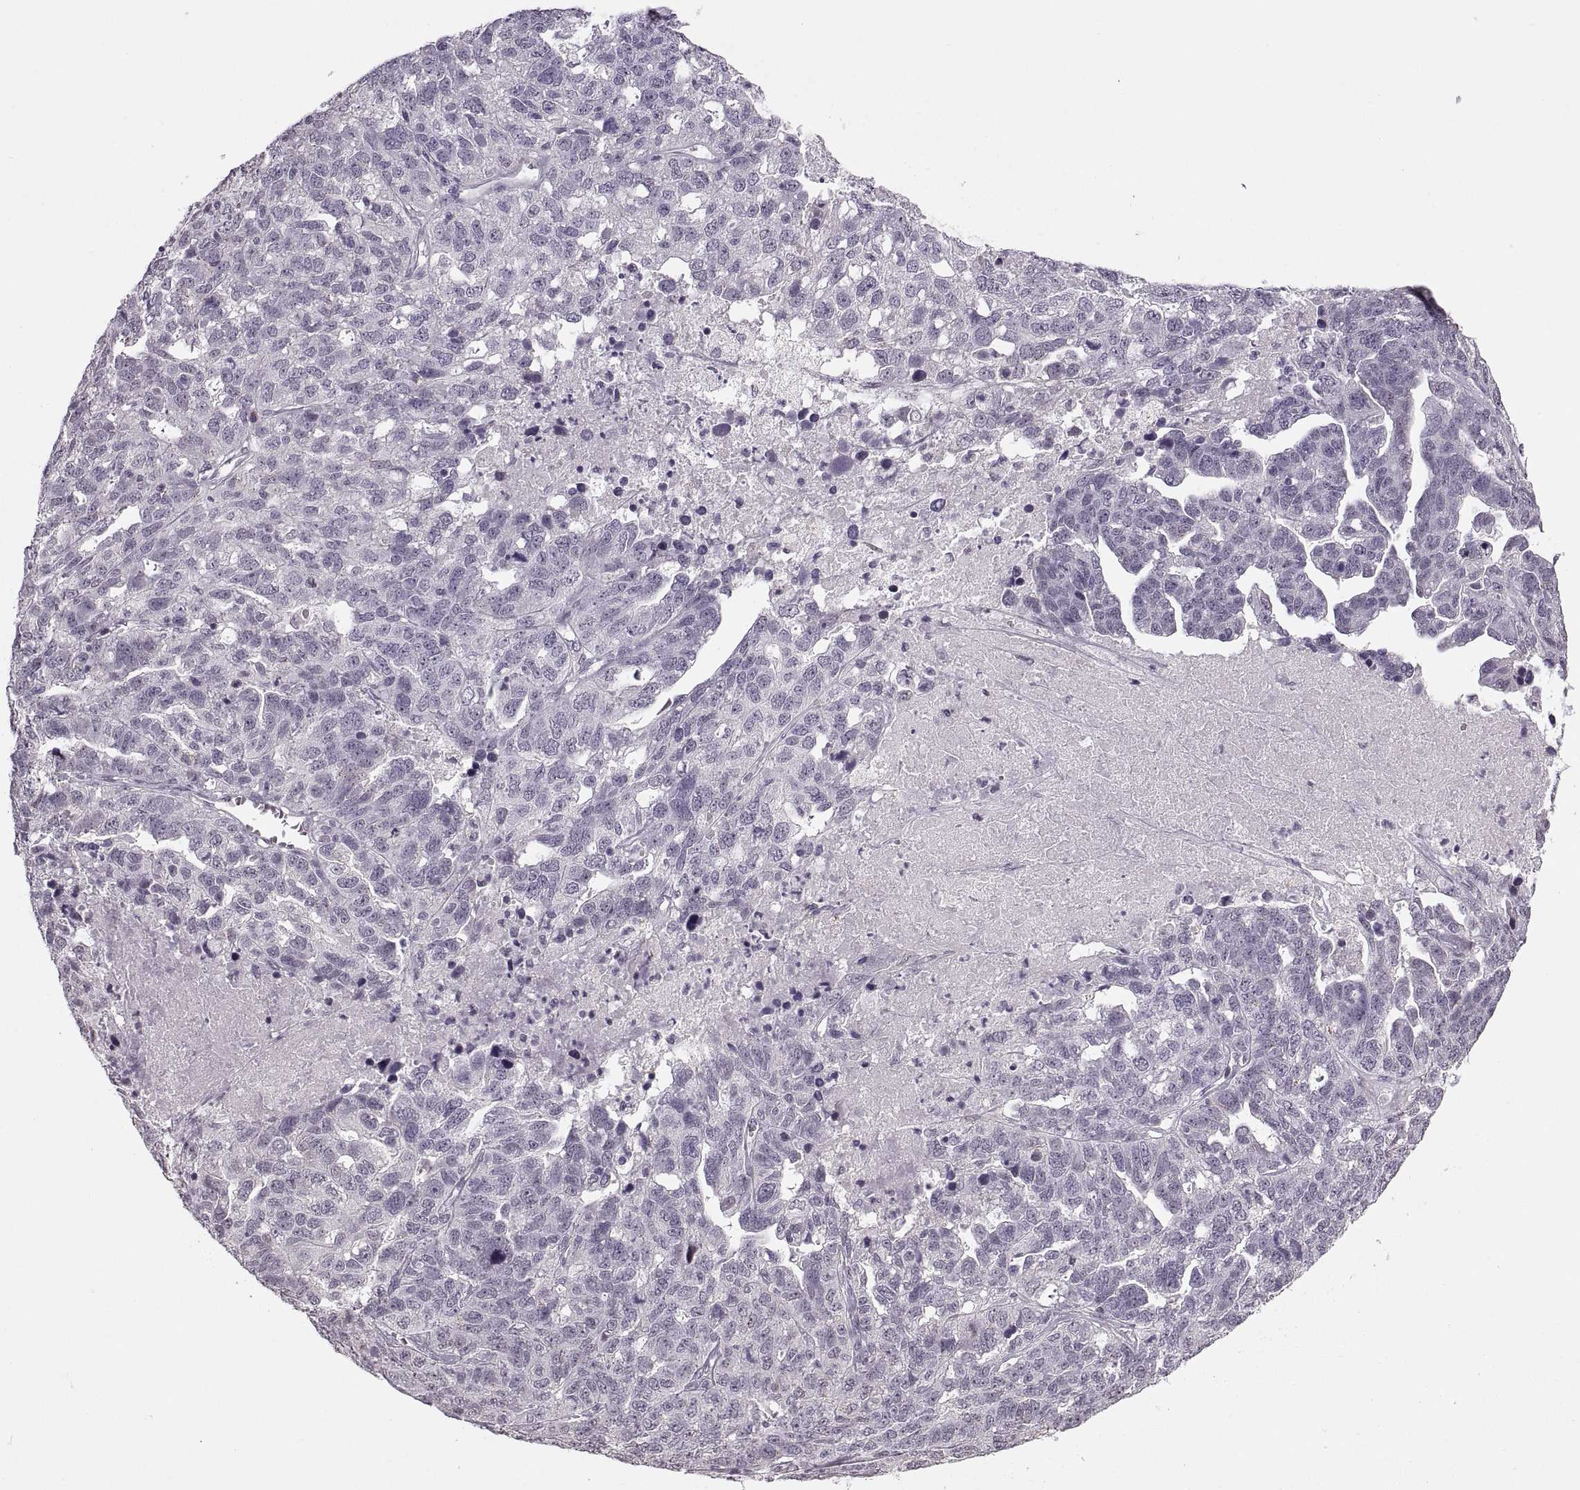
{"staining": {"intensity": "negative", "quantity": "none", "location": "none"}, "tissue": "ovarian cancer", "cell_type": "Tumor cells", "image_type": "cancer", "snomed": [{"axis": "morphology", "description": "Cystadenocarcinoma, serous, NOS"}, {"axis": "topography", "description": "Ovary"}], "caption": "Tumor cells show no significant expression in ovarian cancer (serous cystadenocarcinoma). (Stains: DAB (3,3'-diaminobenzidine) immunohistochemistry with hematoxylin counter stain, Microscopy: brightfield microscopy at high magnification).", "gene": "PRSS37", "patient": {"sex": "female", "age": 71}}